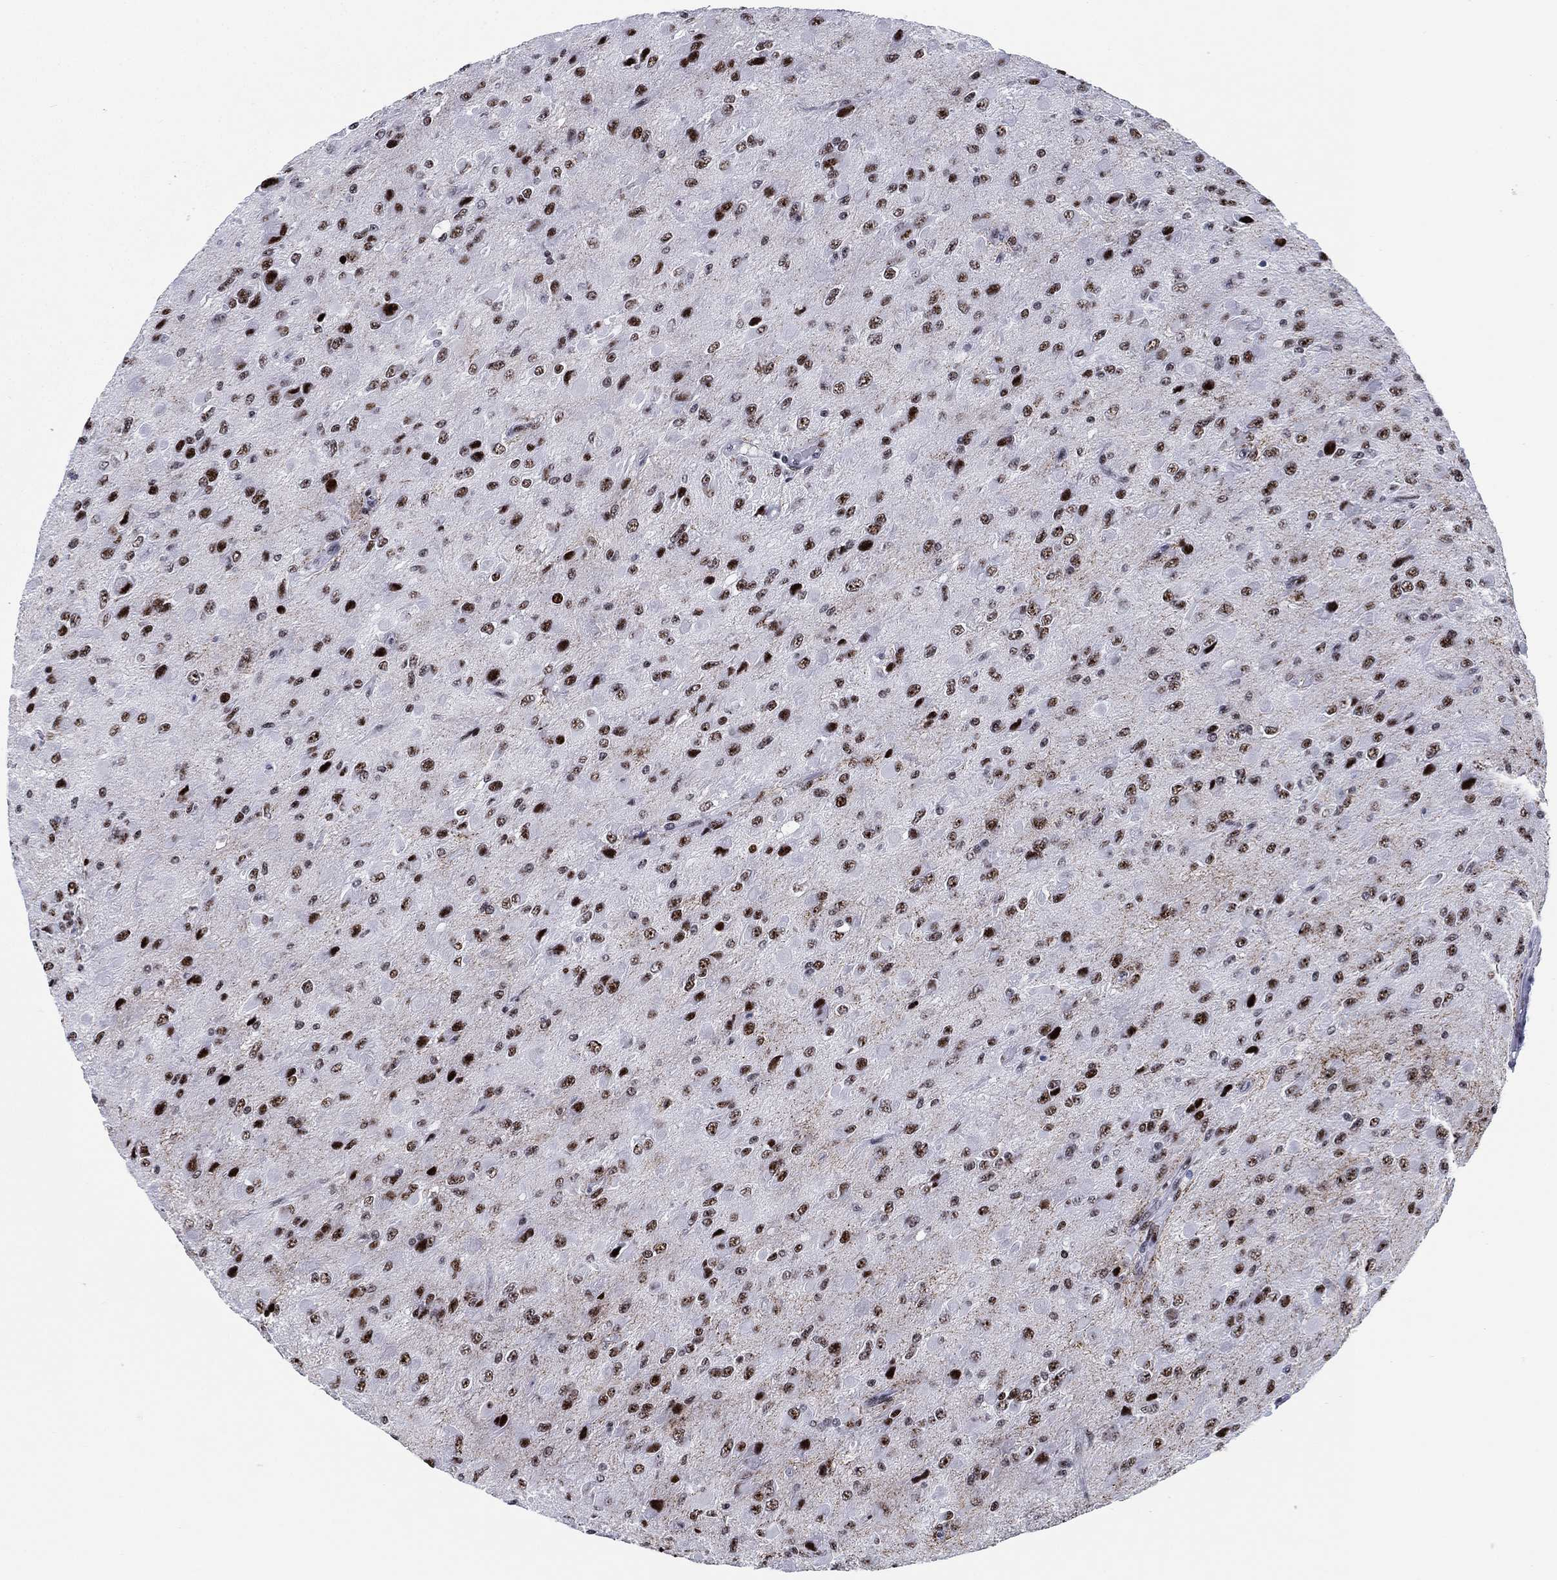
{"staining": {"intensity": "strong", "quantity": "25%-75%", "location": "nuclear"}, "tissue": "glioma", "cell_type": "Tumor cells", "image_type": "cancer", "snomed": [{"axis": "morphology", "description": "Glioma, malignant, High grade"}, {"axis": "topography", "description": "Cerebral cortex"}], "caption": "An image showing strong nuclear expression in approximately 25%-75% of tumor cells in malignant glioma (high-grade), as visualized by brown immunohistochemical staining.", "gene": "CYB561D2", "patient": {"sex": "male", "age": 35}}